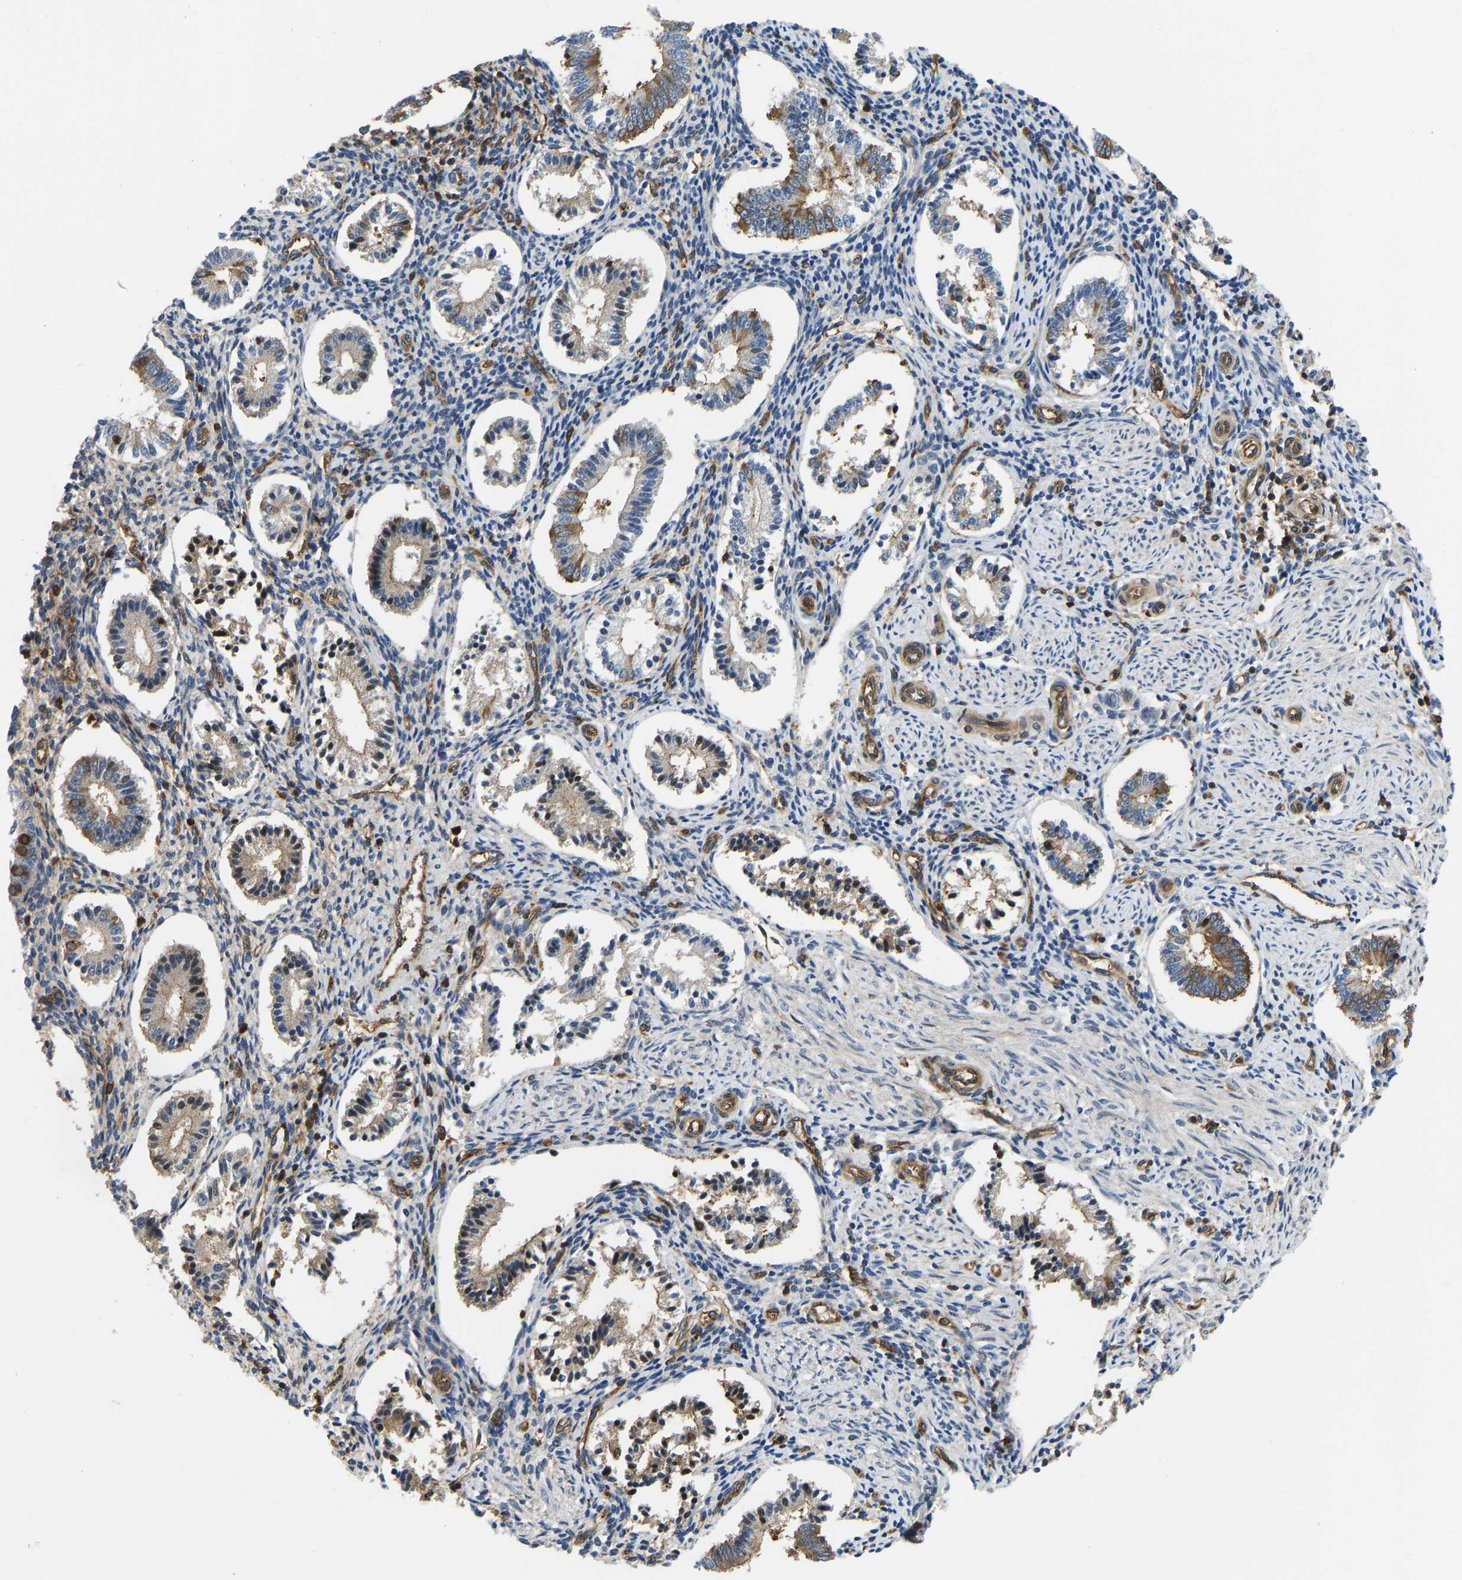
{"staining": {"intensity": "moderate", "quantity": ">75%", "location": "cytoplasmic/membranous"}, "tissue": "endometrium", "cell_type": "Cells in endometrial stroma", "image_type": "normal", "snomed": [{"axis": "morphology", "description": "Normal tissue, NOS"}, {"axis": "topography", "description": "Endometrium"}], "caption": "Immunohistochemical staining of benign endometrium demonstrates >75% levels of moderate cytoplasmic/membranous protein staining in about >75% of cells in endometrial stroma. The protein is shown in brown color, while the nuclei are stained blue.", "gene": "RASGRF2", "patient": {"sex": "female", "age": 42}}